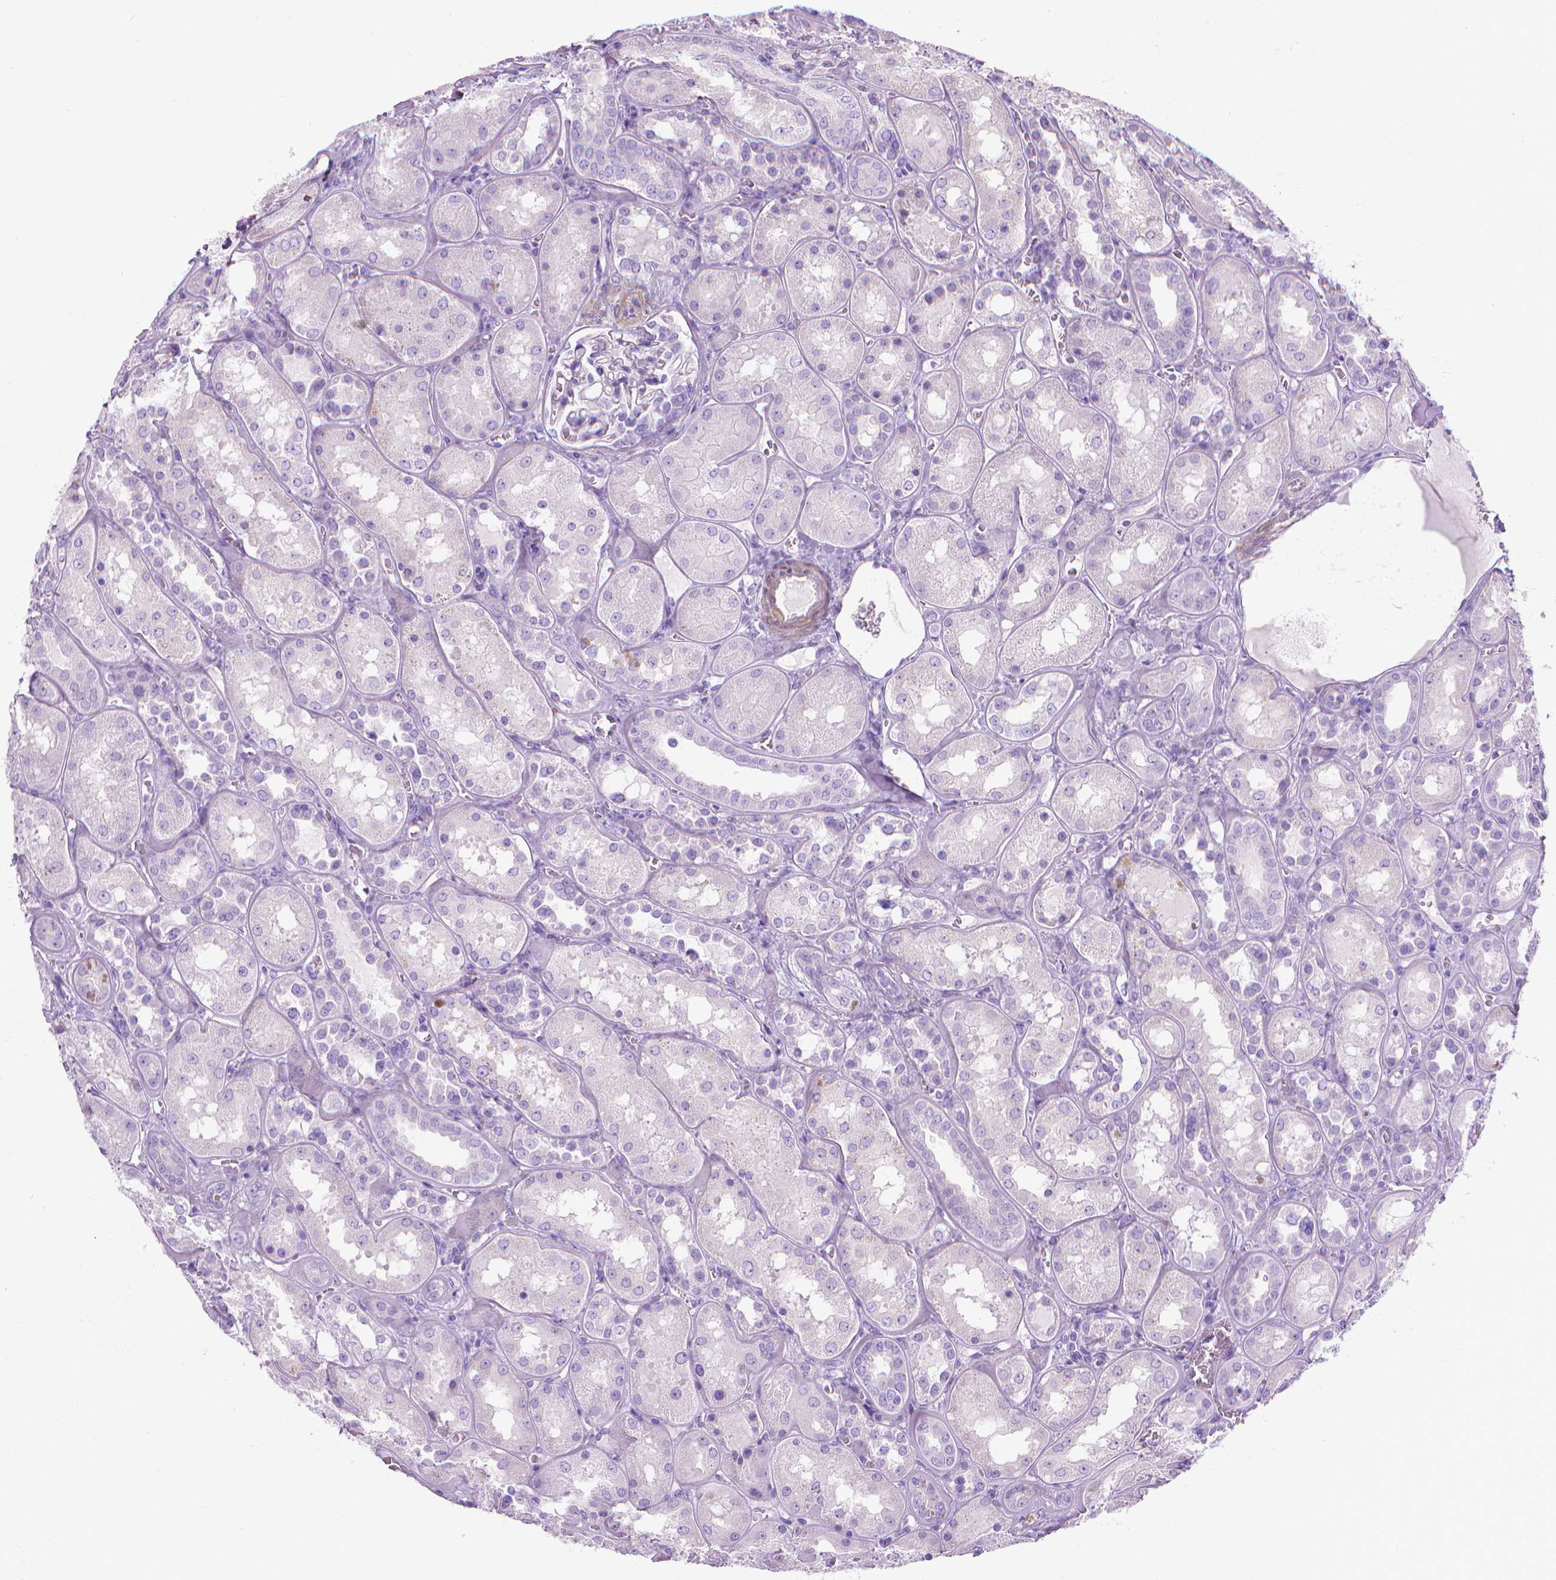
{"staining": {"intensity": "negative", "quantity": "none", "location": "none"}, "tissue": "kidney", "cell_type": "Cells in glomeruli", "image_type": "normal", "snomed": [{"axis": "morphology", "description": "Normal tissue, NOS"}, {"axis": "topography", "description": "Kidney"}], "caption": "This is a photomicrograph of immunohistochemistry staining of benign kidney, which shows no expression in cells in glomeruli. (Stains: DAB (3,3'-diaminobenzidine) immunohistochemistry with hematoxylin counter stain, Microscopy: brightfield microscopy at high magnification).", "gene": "FASN", "patient": {"sex": "male", "age": 73}}